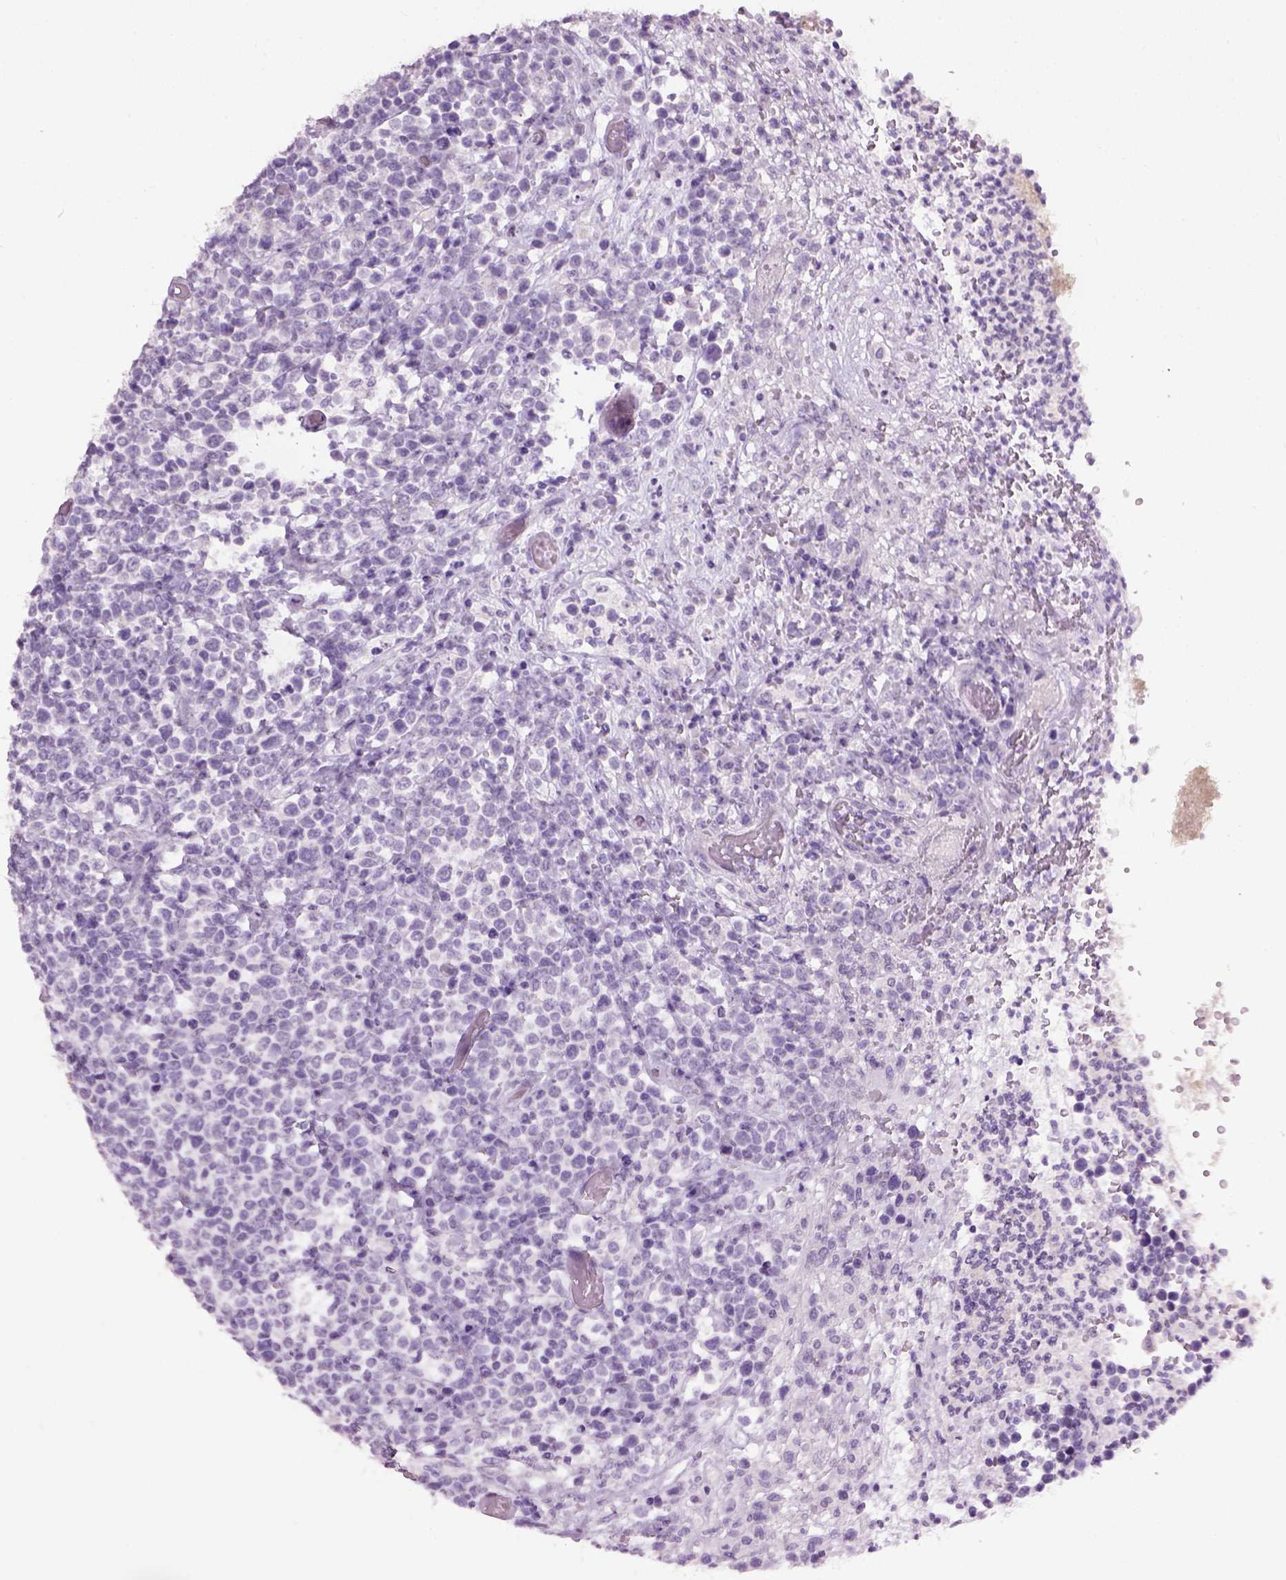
{"staining": {"intensity": "negative", "quantity": "none", "location": "none"}, "tissue": "lymphoma", "cell_type": "Tumor cells", "image_type": "cancer", "snomed": [{"axis": "morphology", "description": "Malignant lymphoma, non-Hodgkin's type, High grade"}, {"axis": "topography", "description": "Soft tissue"}], "caption": "Tumor cells are negative for brown protein staining in lymphoma. (Brightfield microscopy of DAB (3,3'-diaminobenzidine) IHC at high magnification).", "gene": "GABRB2", "patient": {"sex": "female", "age": 56}}